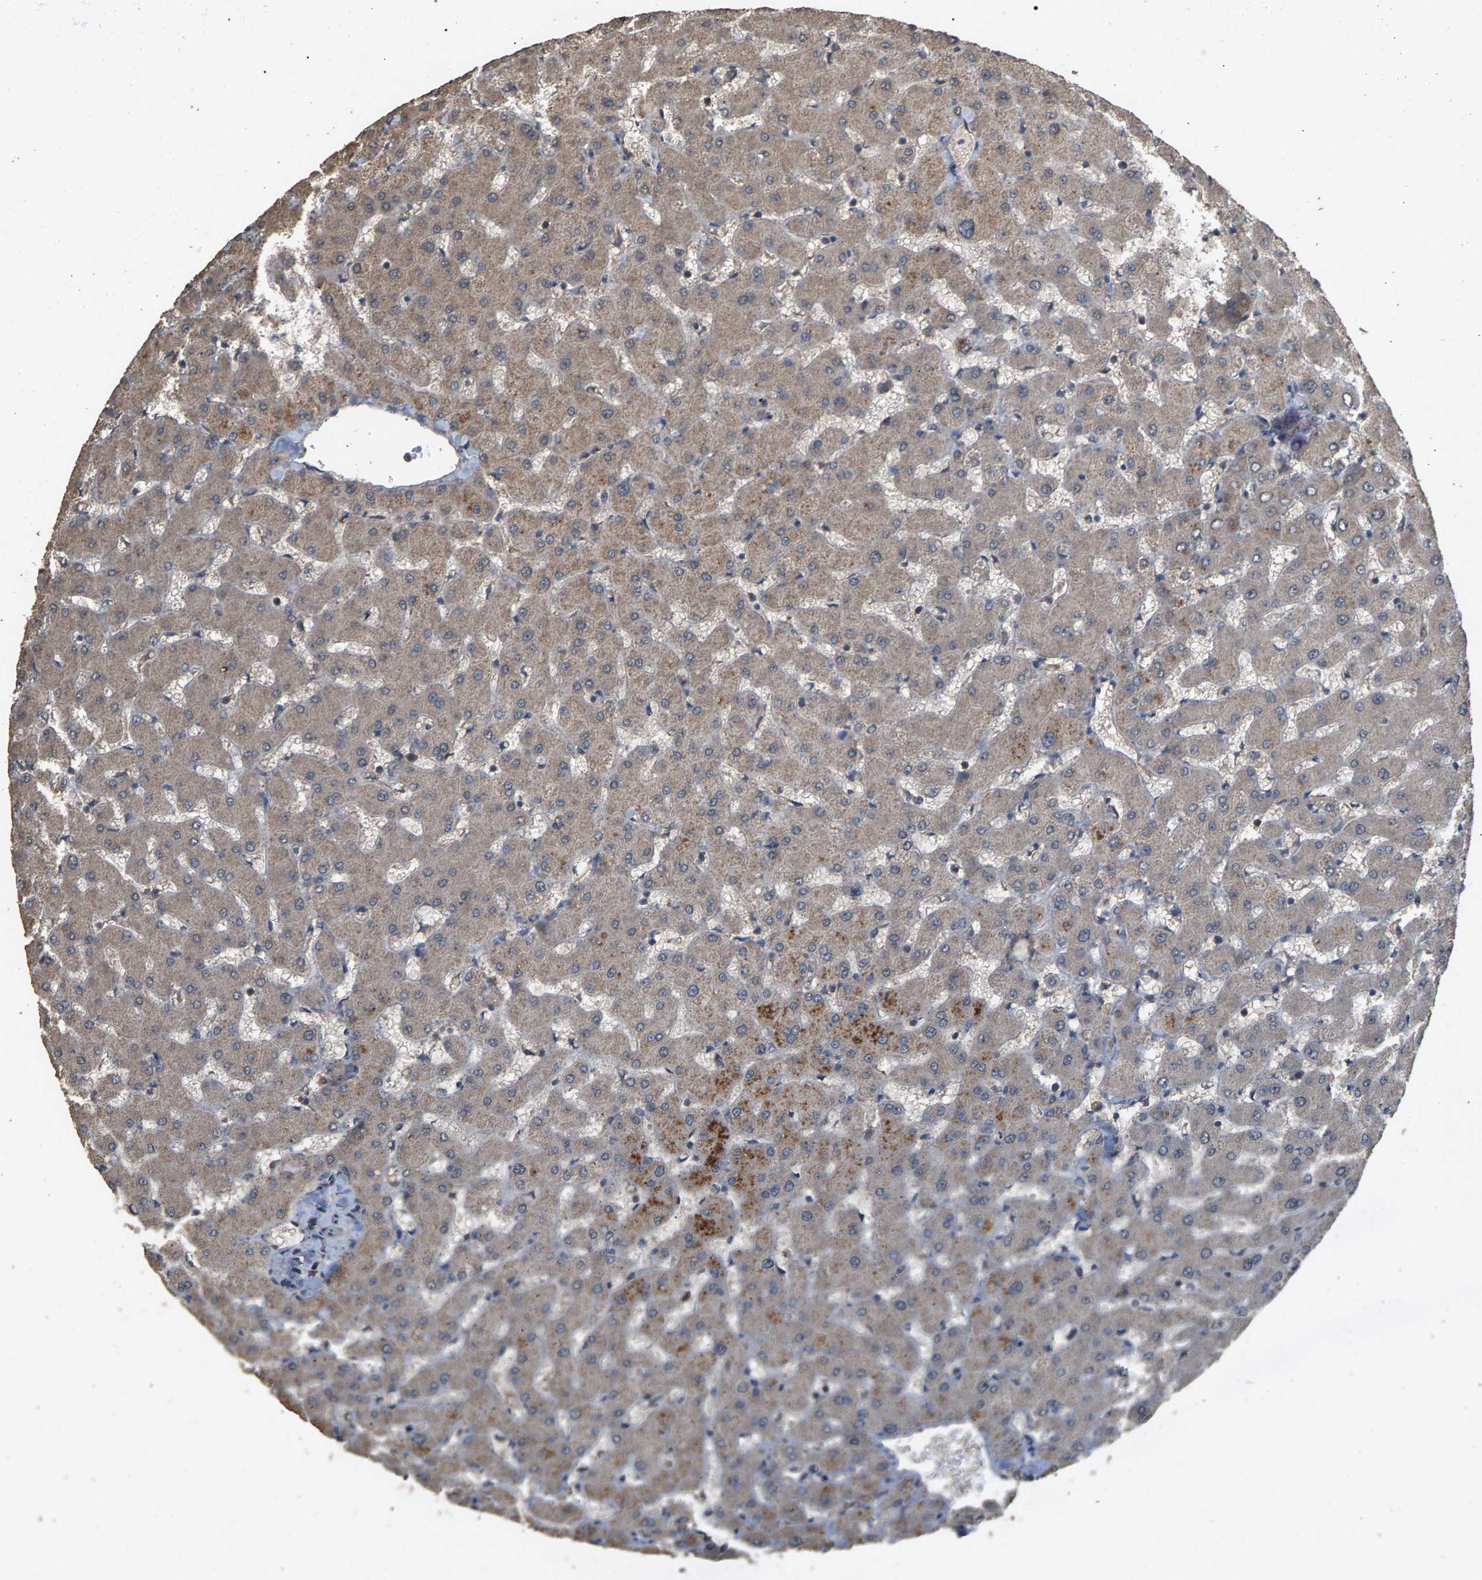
{"staining": {"intensity": "weak", "quantity": ">75%", "location": "cytoplasmic/membranous"}, "tissue": "liver", "cell_type": "Cholangiocytes", "image_type": "normal", "snomed": [{"axis": "morphology", "description": "Normal tissue, NOS"}, {"axis": "topography", "description": "Liver"}], "caption": "Liver was stained to show a protein in brown. There is low levels of weak cytoplasmic/membranous expression in approximately >75% of cholangiocytes.", "gene": "HTRA3", "patient": {"sex": "female", "age": 63}}